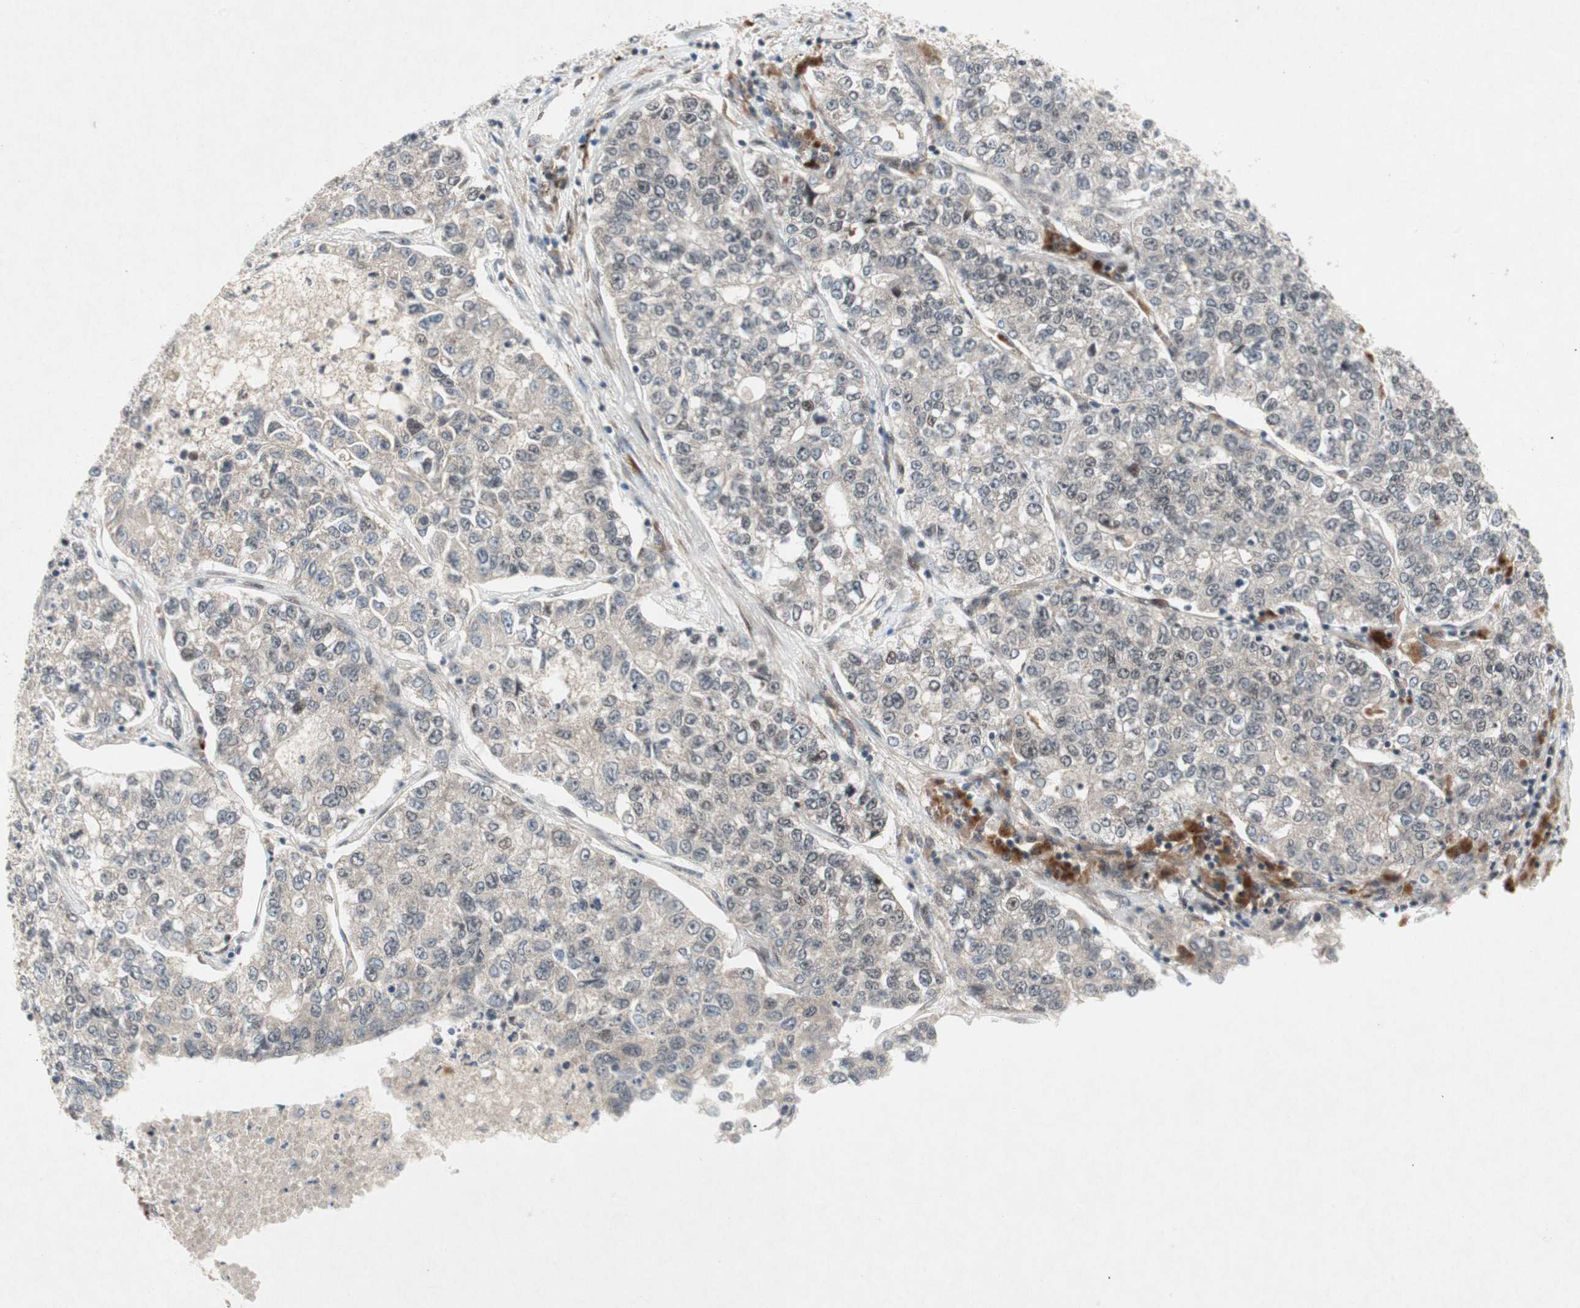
{"staining": {"intensity": "negative", "quantity": "none", "location": "none"}, "tissue": "lung cancer", "cell_type": "Tumor cells", "image_type": "cancer", "snomed": [{"axis": "morphology", "description": "Adenocarcinoma, NOS"}, {"axis": "topography", "description": "Lung"}], "caption": "The micrograph reveals no significant expression in tumor cells of lung cancer (adenocarcinoma).", "gene": "TCF12", "patient": {"sex": "male", "age": 49}}